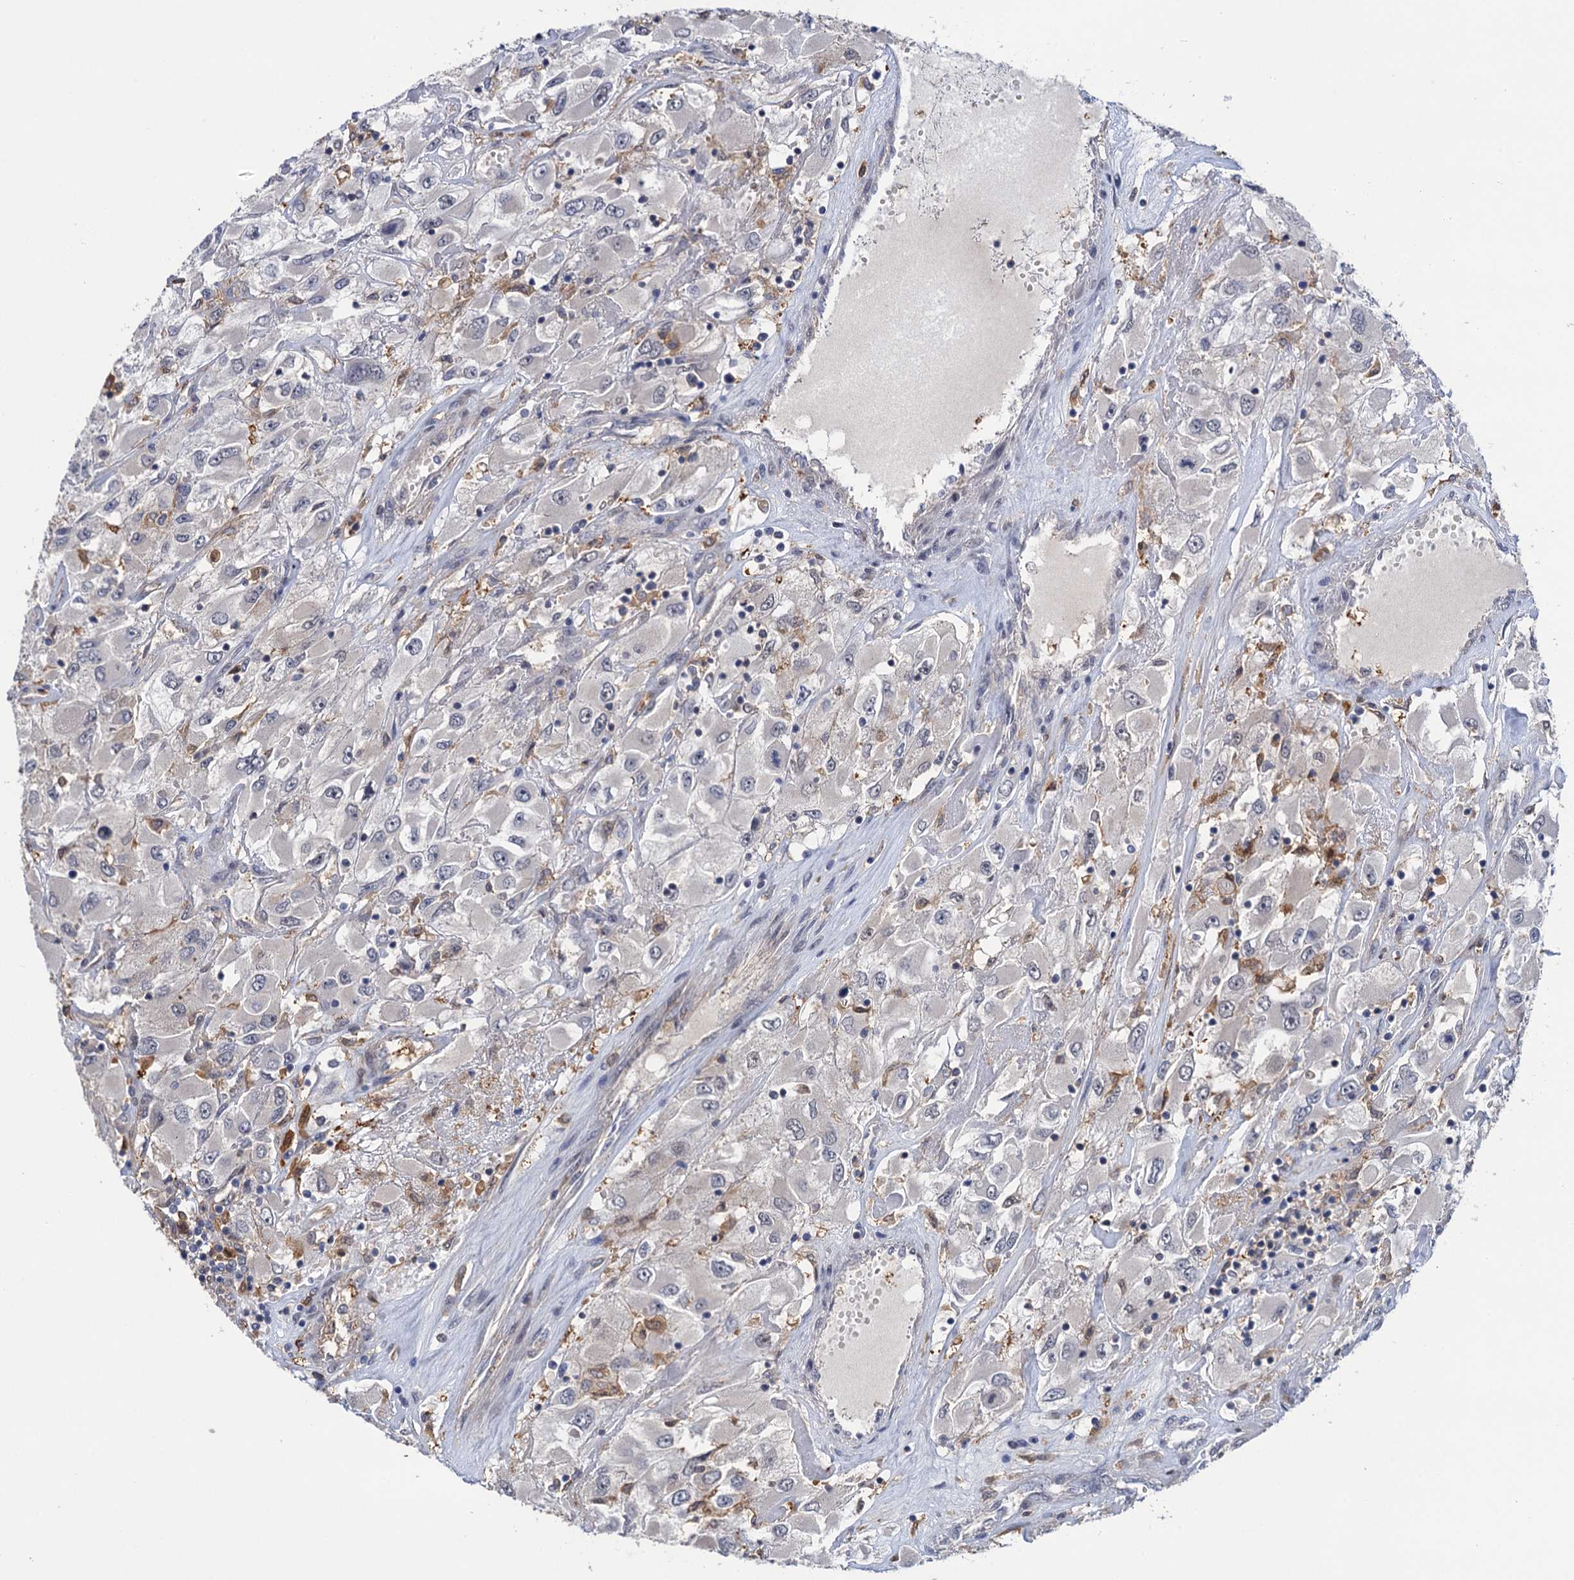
{"staining": {"intensity": "moderate", "quantity": "<25%", "location": "cytoplasmic/membranous"}, "tissue": "renal cancer", "cell_type": "Tumor cells", "image_type": "cancer", "snomed": [{"axis": "morphology", "description": "Adenocarcinoma, NOS"}, {"axis": "topography", "description": "Kidney"}], "caption": "Renal cancer stained for a protein (brown) displays moderate cytoplasmic/membranous positive staining in about <25% of tumor cells.", "gene": "NEK8", "patient": {"sex": "female", "age": 52}}